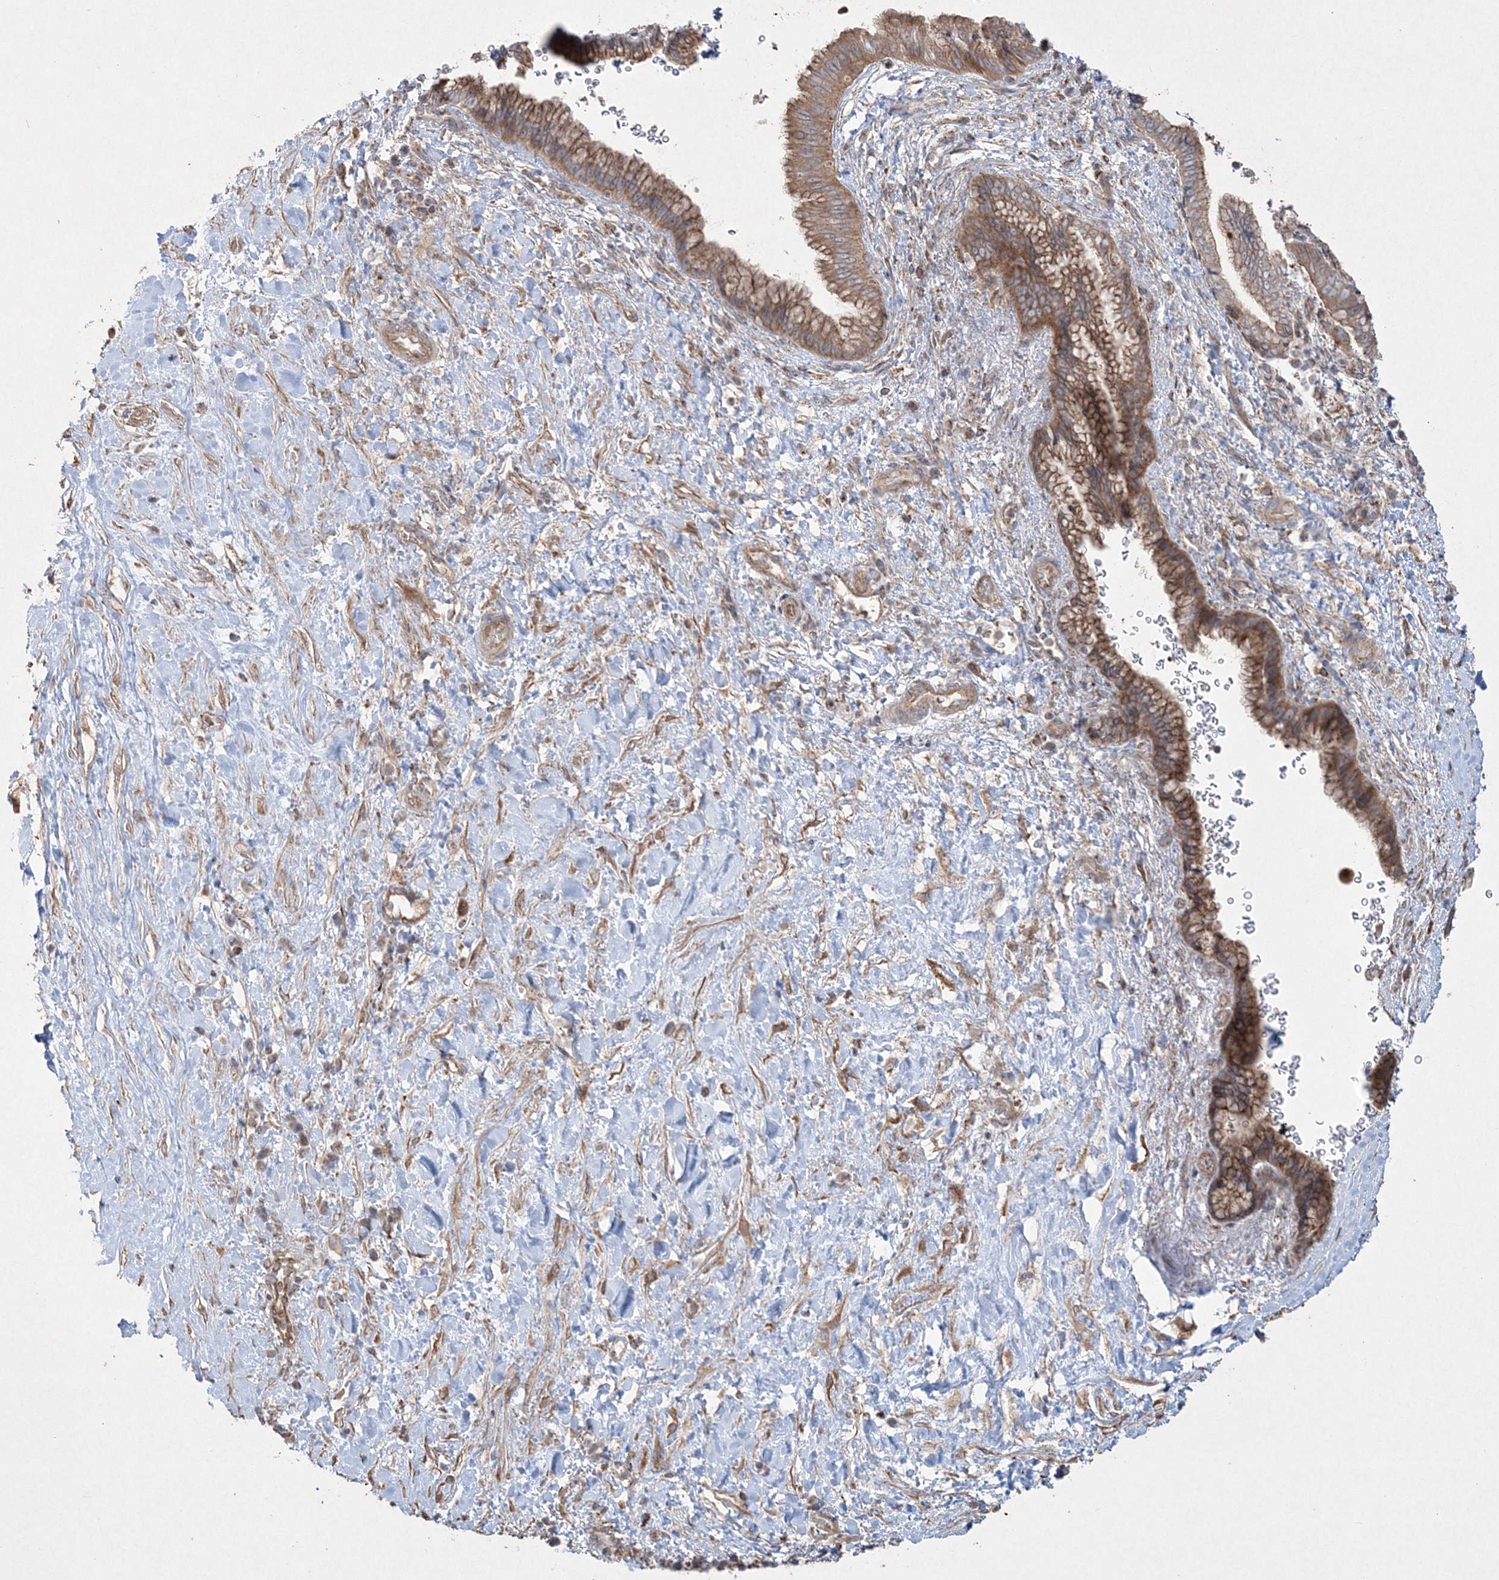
{"staining": {"intensity": "moderate", "quantity": ">75%", "location": "cytoplasmic/membranous"}, "tissue": "pancreatic cancer", "cell_type": "Tumor cells", "image_type": "cancer", "snomed": [{"axis": "morphology", "description": "Adenocarcinoma, NOS"}, {"axis": "topography", "description": "Pancreas"}], "caption": "This histopathology image demonstrates immunohistochemistry (IHC) staining of human pancreatic cancer (adenocarcinoma), with medium moderate cytoplasmic/membranous staining in approximately >75% of tumor cells.", "gene": "TTC7A", "patient": {"sex": "male", "age": 75}}